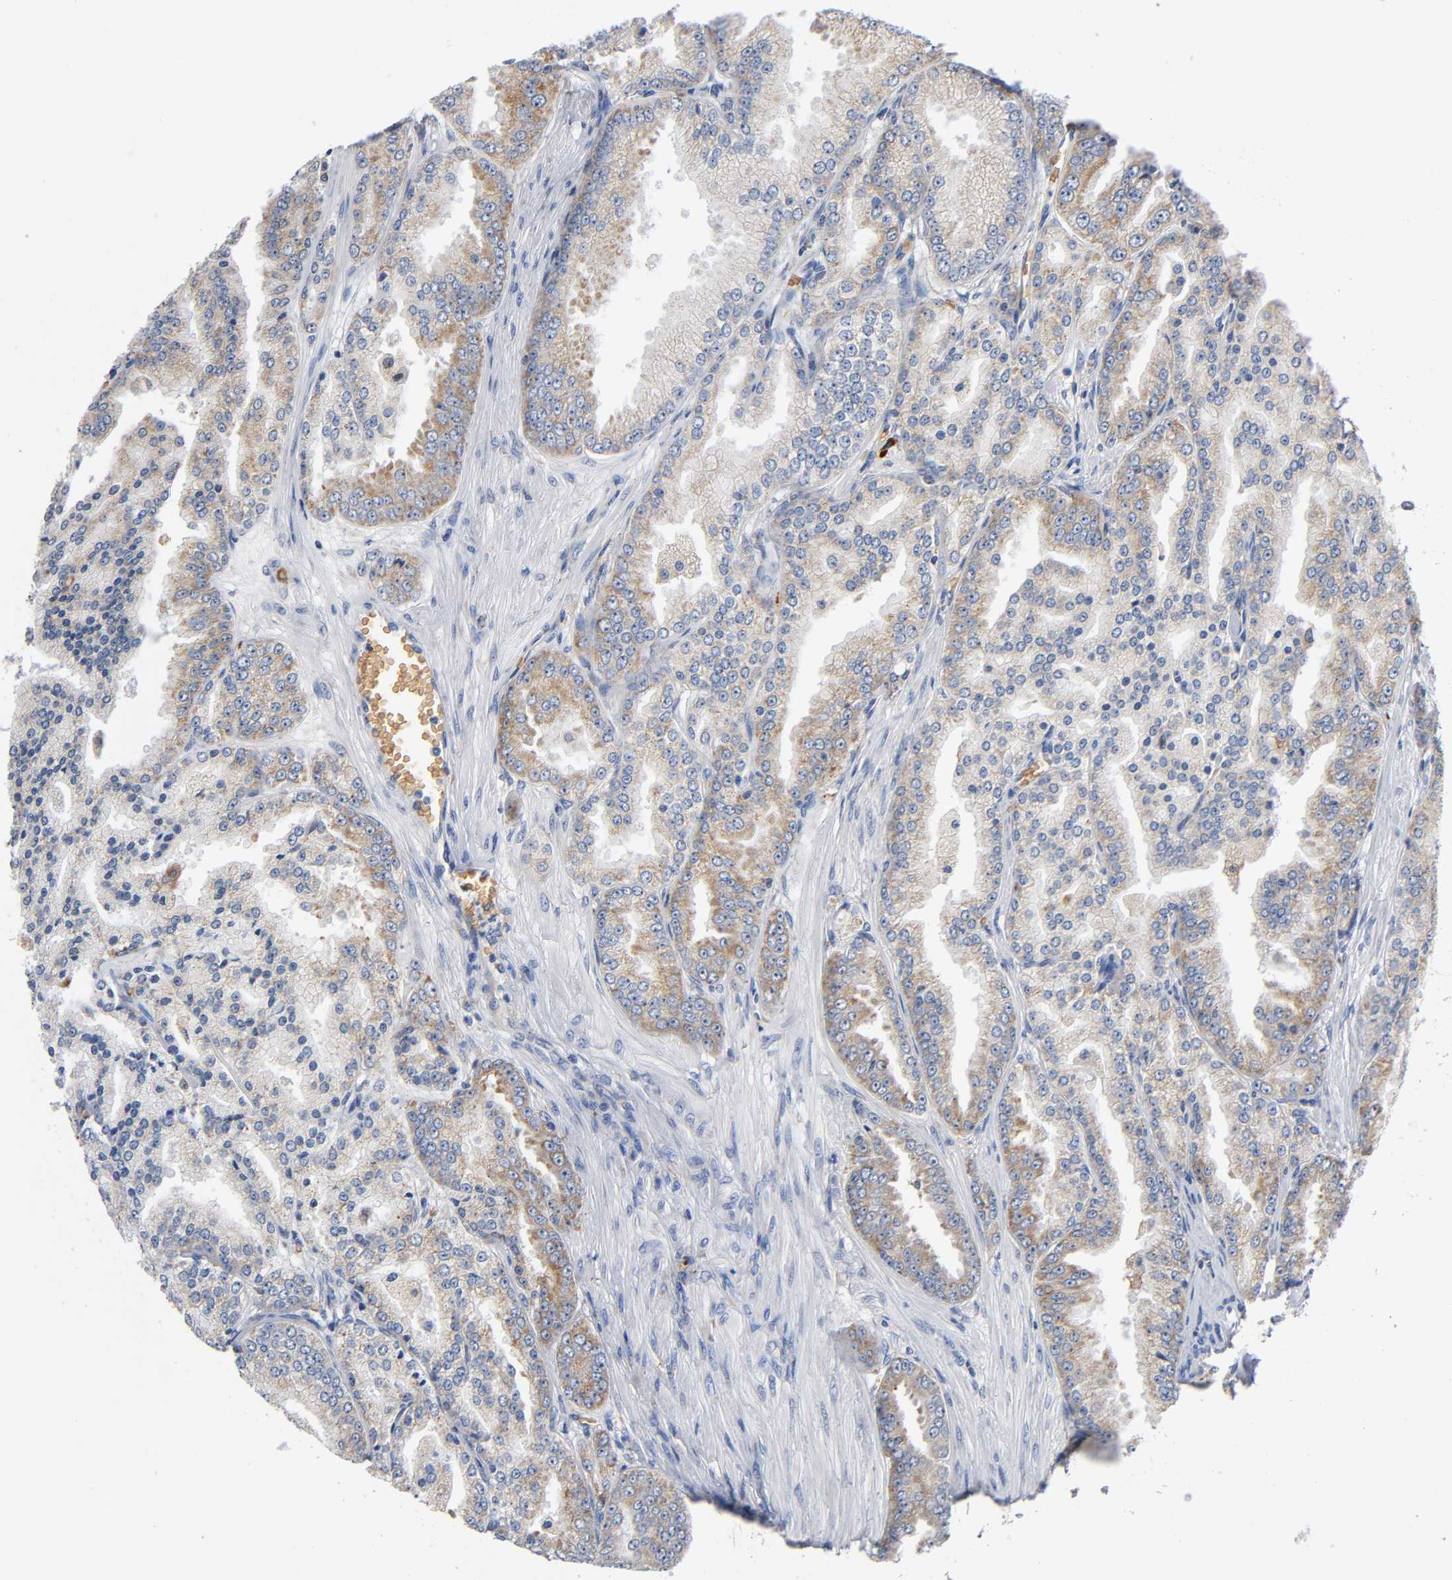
{"staining": {"intensity": "weak", "quantity": ">75%", "location": "cytoplasmic/membranous"}, "tissue": "prostate cancer", "cell_type": "Tumor cells", "image_type": "cancer", "snomed": [{"axis": "morphology", "description": "Adenocarcinoma, High grade"}, {"axis": "topography", "description": "Prostate"}], "caption": "A brown stain labels weak cytoplasmic/membranous positivity of a protein in prostate cancer (high-grade adenocarcinoma) tumor cells. (DAB IHC with brightfield microscopy, high magnification).", "gene": "UCKL1", "patient": {"sex": "male", "age": 61}}